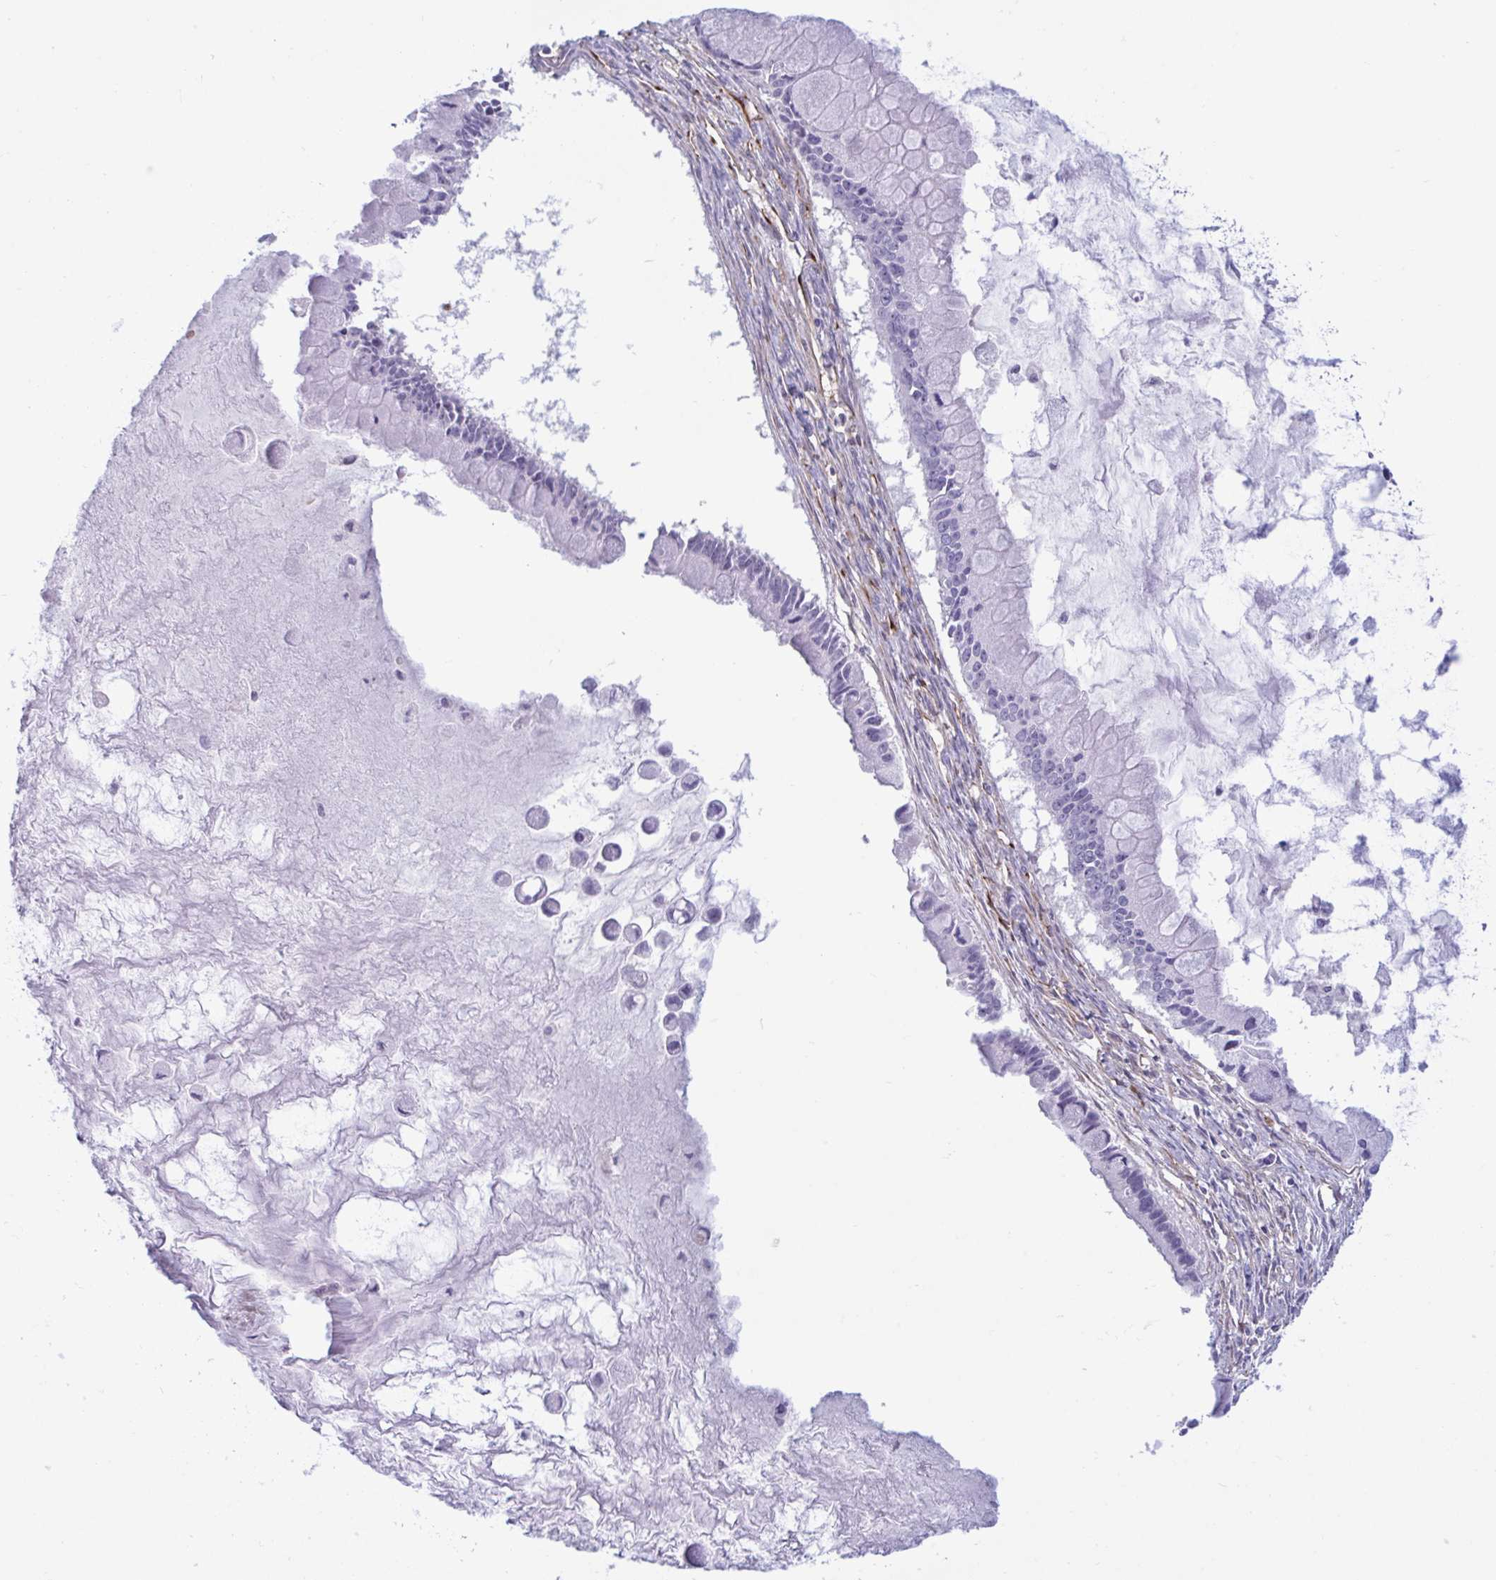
{"staining": {"intensity": "negative", "quantity": "none", "location": "none"}, "tissue": "ovarian cancer", "cell_type": "Tumor cells", "image_type": "cancer", "snomed": [{"axis": "morphology", "description": "Cystadenocarcinoma, mucinous, NOS"}, {"axis": "topography", "description": "Ovary"}], "caption": "Immunohistochemistry (IHC) micrograph of ovarian cancer (mucinous cystadenocarcinoma) stained for a protein (brown), which demonstrates no staining in tumor cells.", "gene": "PRRT4", "patient": {"sex": "female", "age": 63}}